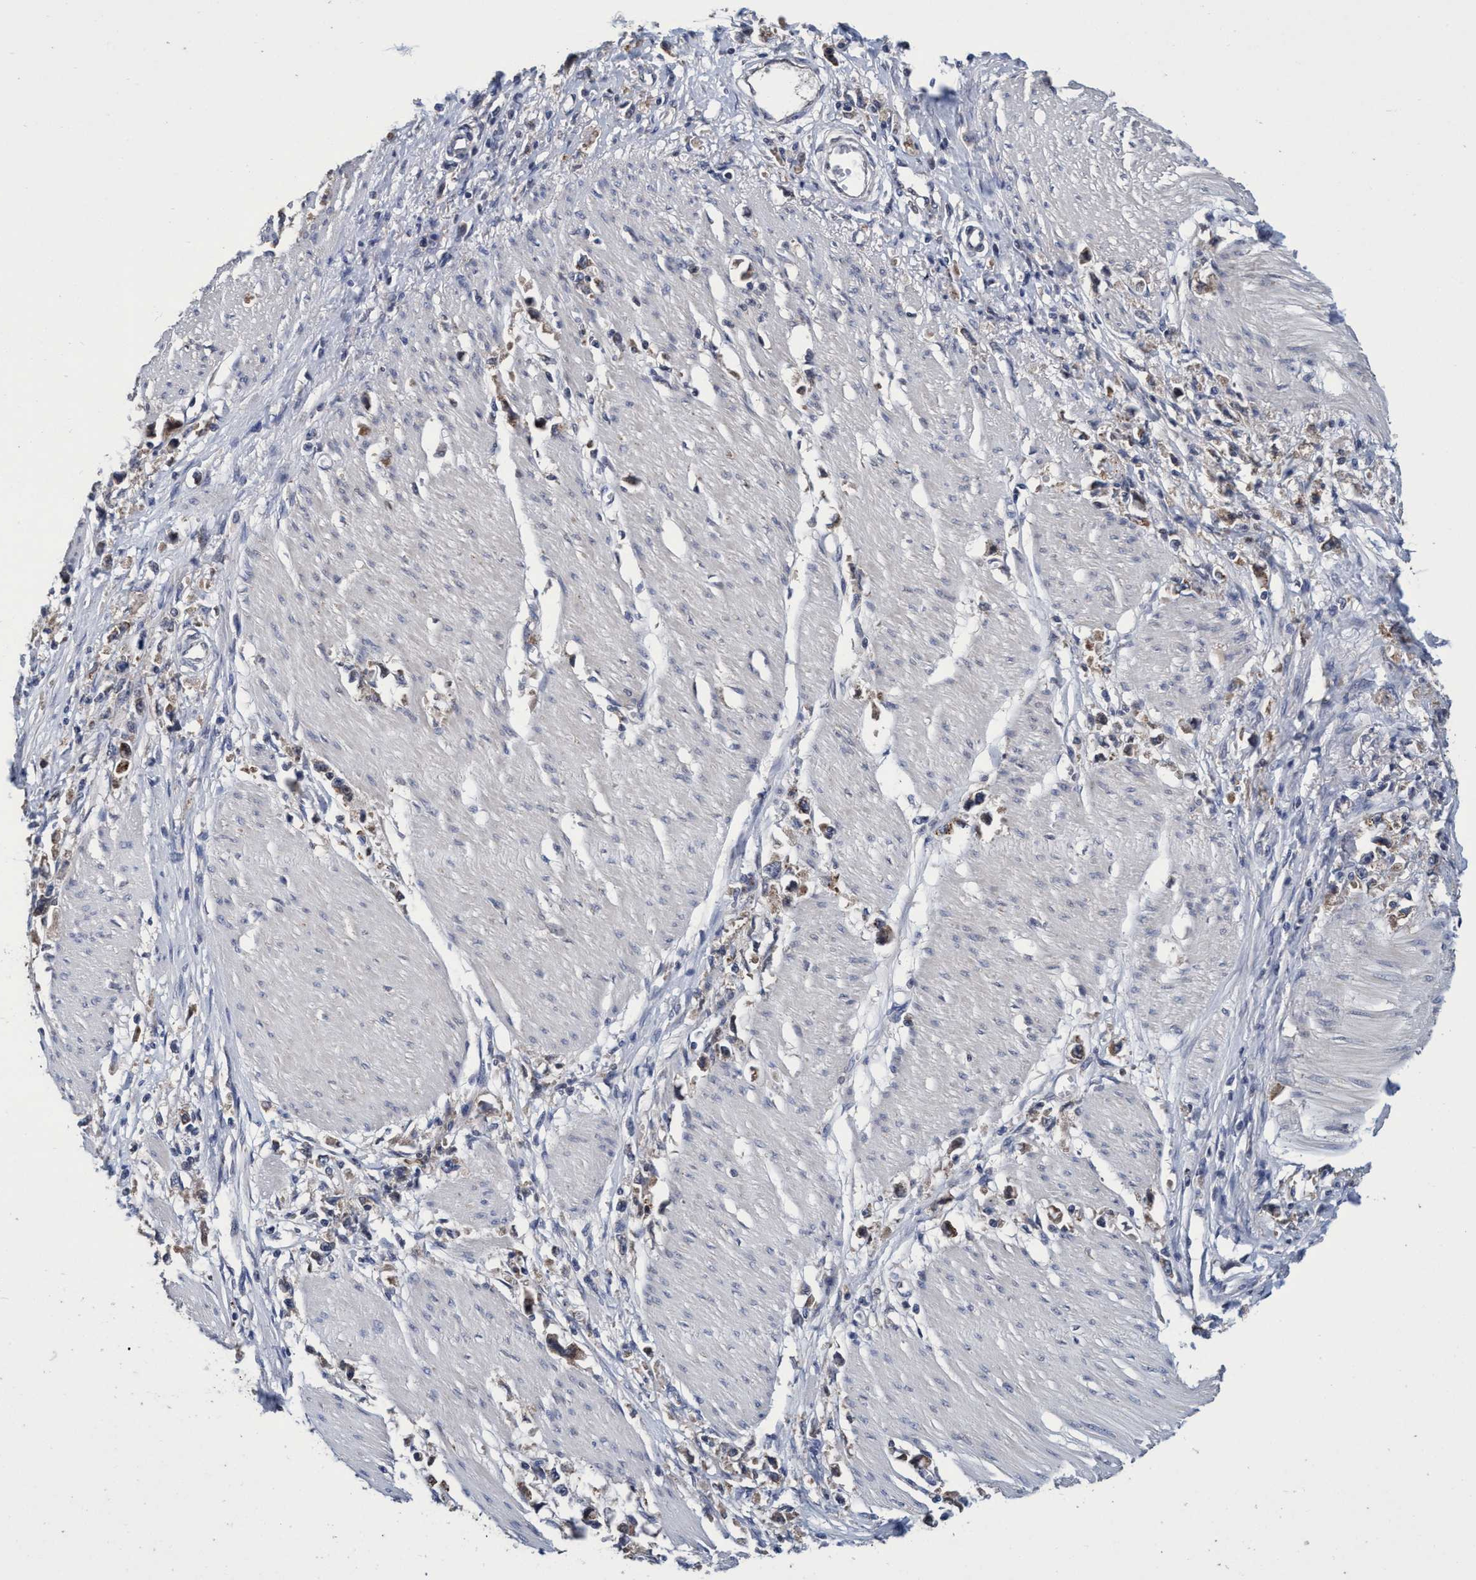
{"staining": {"intensity": "weak", "quantity": ">75%", "location": "cytoplasmic/membranous"}, "tissue": "stomach cancer", "cell_type": "Tumor cells", "image_type": "cancer", "snomed": [{"axis": "morphology", "description": "Adenocarcinoma, NOS"}, {"axis": "topography", "description": "Stomach"}], "caption": "Stomach cancer (adenocarcinoma) tissue displays weak cytoplasmic/membranous expression in approximately >75% of tumor cells, visualized by immunohistochemistry. The protein is shown in brown color, while the nuclei are stained blue.", "gene": "CALCOCO2", "patient": {"sex": "female", "age": 59}}